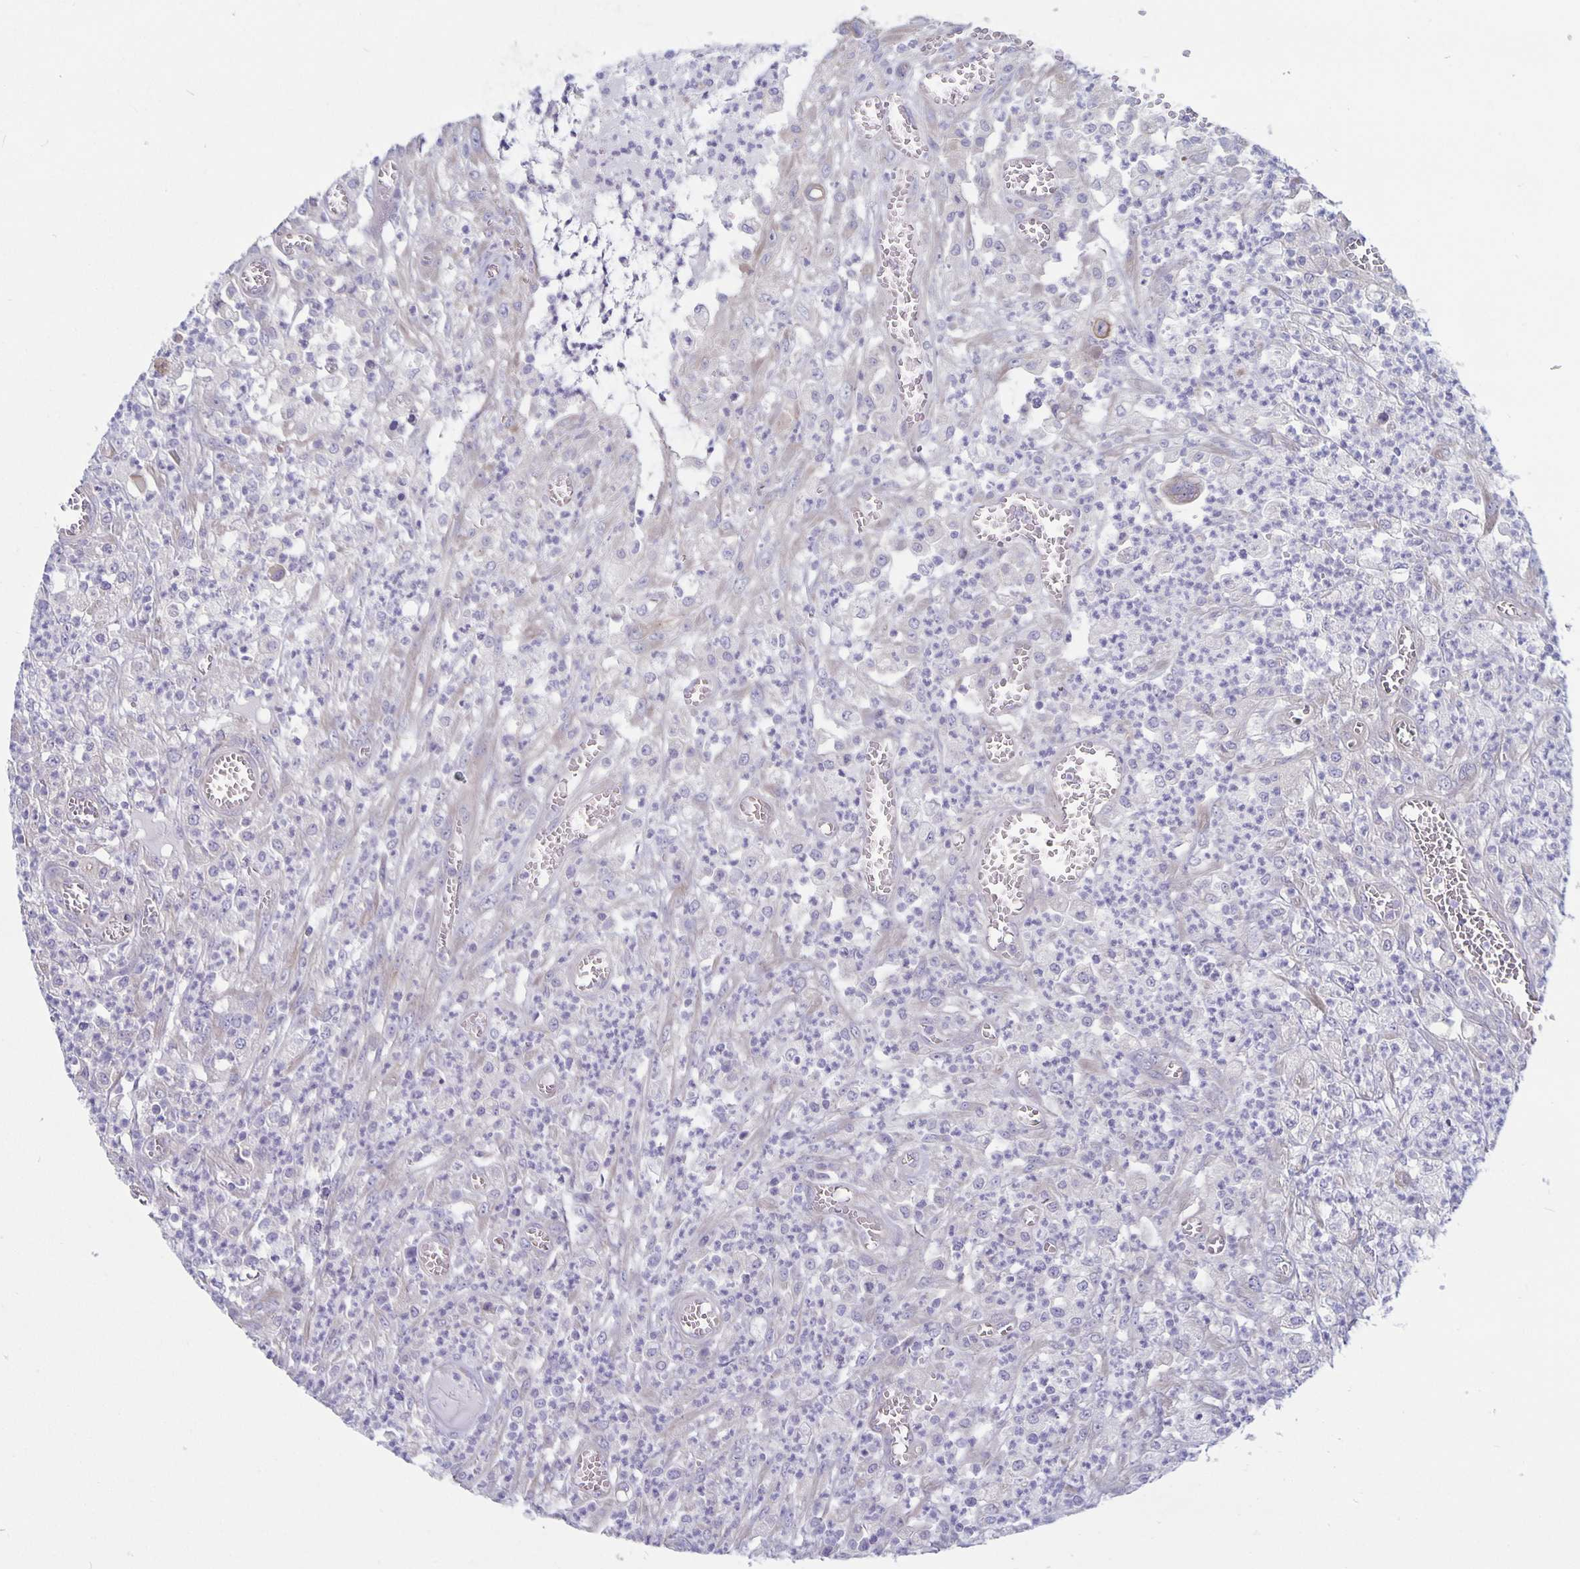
{"staining": {"intensity": "negative", "quantity": "none", "location": "none"}, "tissue": "colorectal cancer", "cell_type": "Tumor cells", "image_type": "cancer", "snomed": [{"axis": "morphology", "description": "Normal tissue, NOS"}, {"axis": "morphology", "description": "Adenocarcinoma, NOS"}, {"axis": "topography", "description": "Colon"}], "caption": "Immunohistochemical staining of human colorectal cancer (adenocarcinoma) demonstrates no significant staining in tumor cells. (Brightfield microscopy of DAB (3,3'-diaminobenzidine) immunohistochemistry at high magnification).", "gene": "PLCB3", "patient": {"sex": "male", "age": 65}}